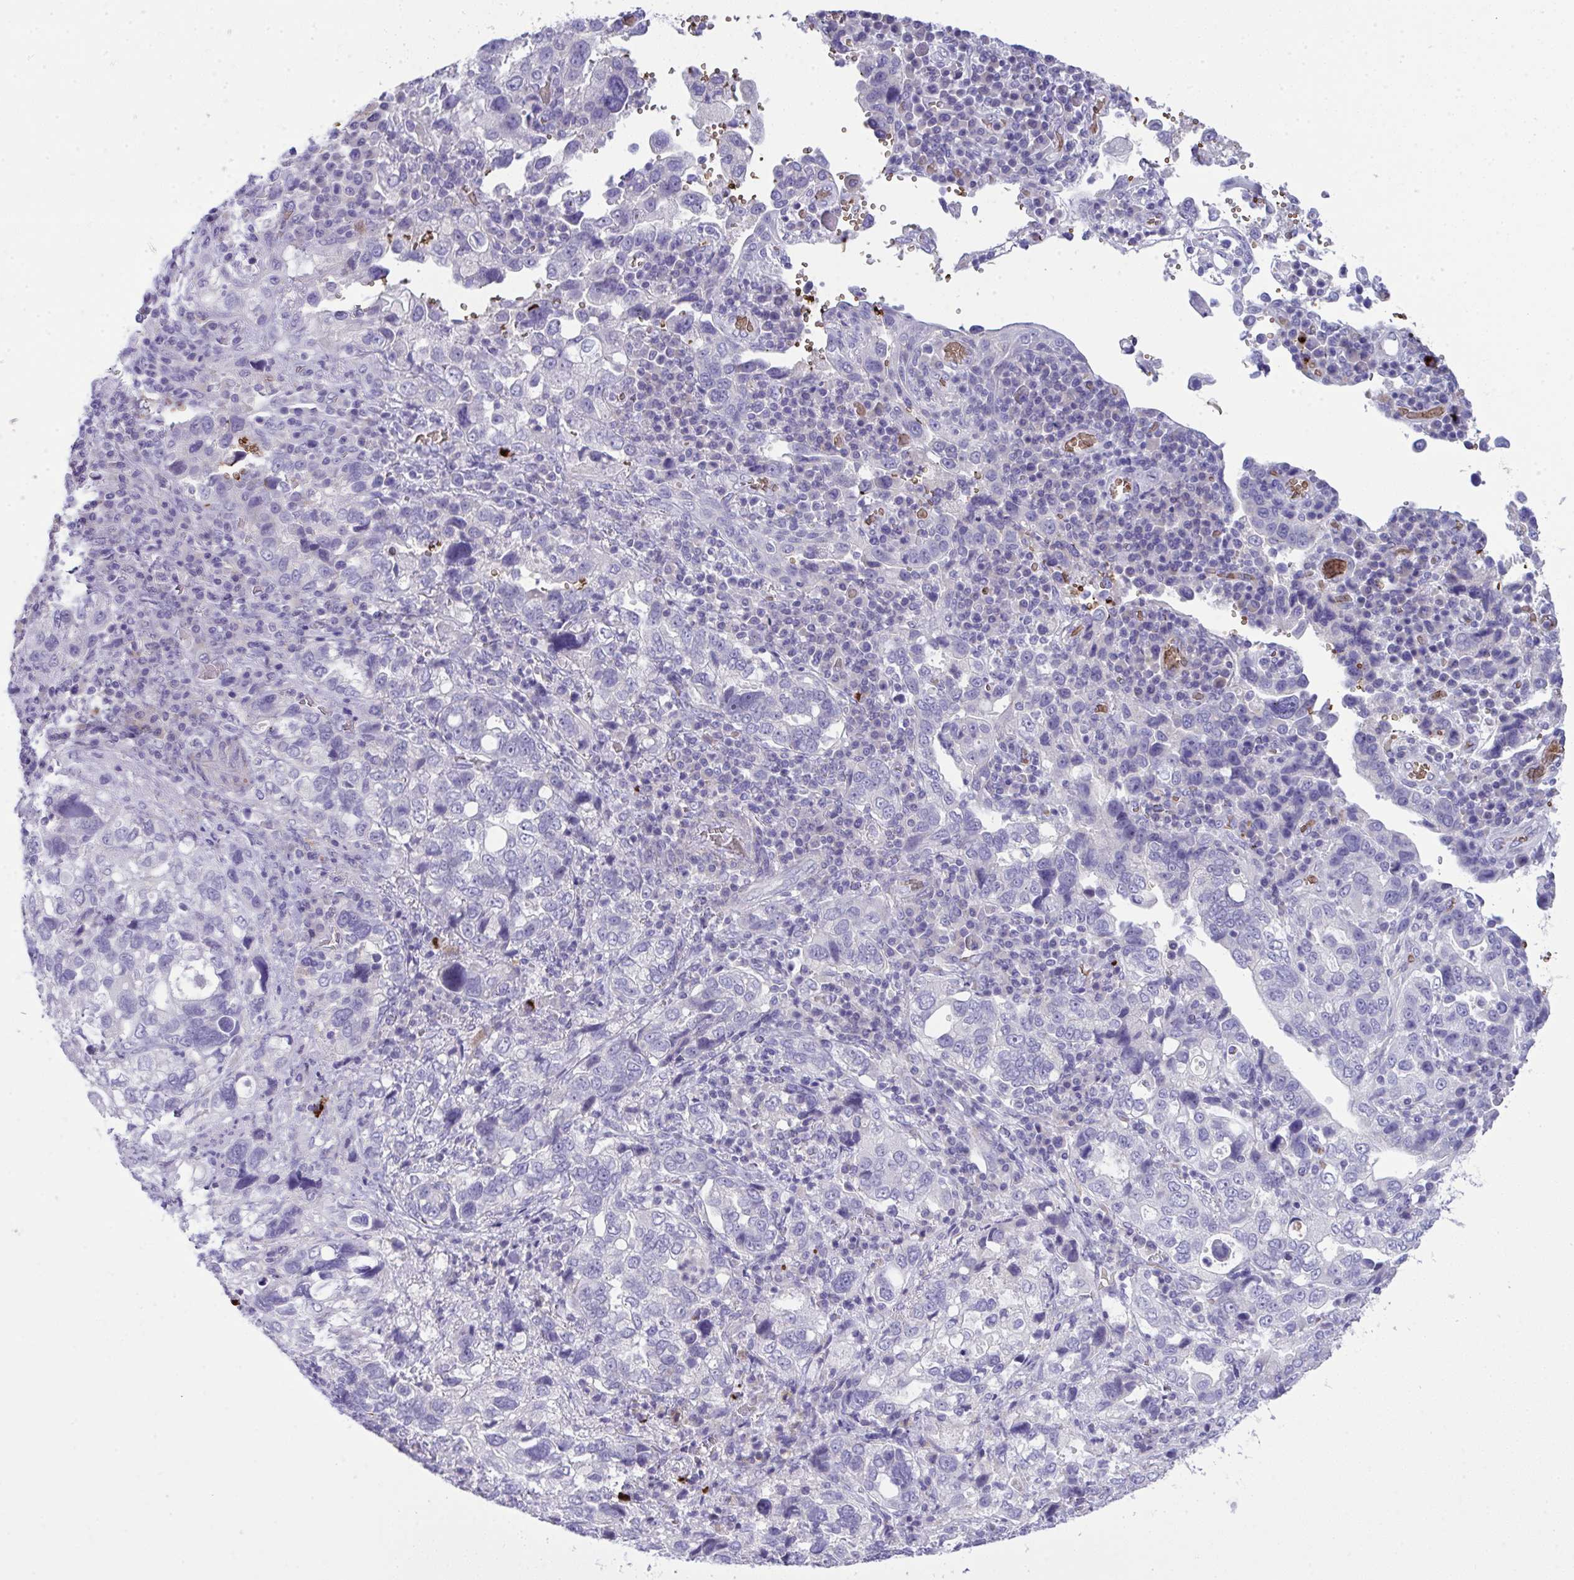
{"staining": {"intensity": "negative", "quantity": "none", "location": "none"}, "tissue": "stomach cancer", "cell_type": "Tumor cells", "image_type": "cancer", "snomed": [{"axis": "morphology", "description": "Adenocarcinoma, NOS"}, {"axis": "topography", "description": "Stomach, upper"}], "caption": "The micrograph shows no significant positivity in tumor cells of stomach adenocarcinoma.", "gene": "SPTB", "patient": {"sex": "female", "age": 81}}